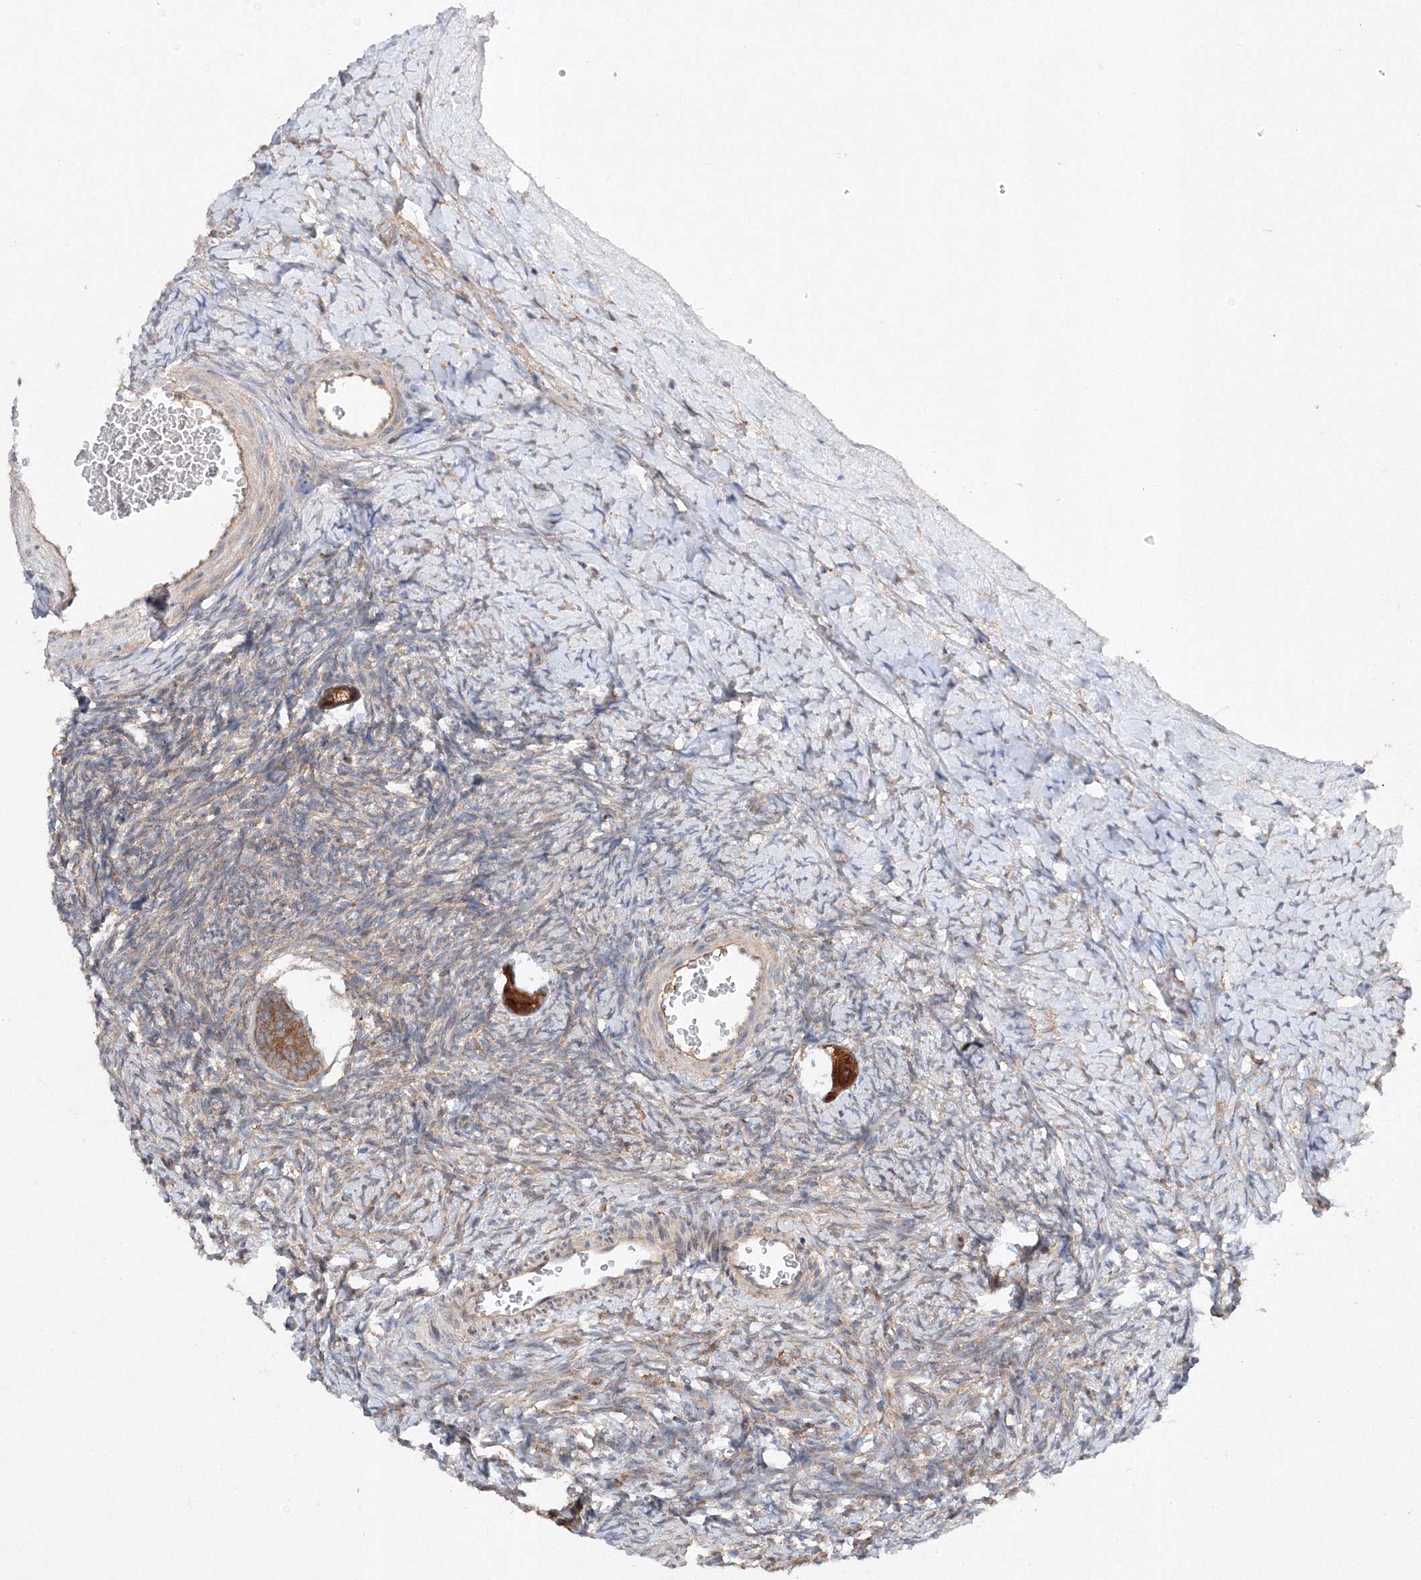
{"staining": {"intensity": "strong", "quantity": ">75%", "location": "cytoplasmic/membranous"}, "tissue": "ovary", "cell_type": "Follicle cells", "image_type": "normal", "snomed": [{"axis": "morphology", "description": "Normal tissue, NOS"}, {"axis": "morphology", "description": "Developmental malformation"}, {"axis": "topography", "description": "Ovary"}], "caption": "The photomicrograph displays a brown stain indicating the presence of a protein in the cytoplasmic/membranous of follicle cells in ovary. (DAB (3,3'-diaminobenzidine) IHC, brown staining for protein, blue staining for nuclei).", "gene": "SLC36A1", "patient": {"sex": "female", "age": 39}}